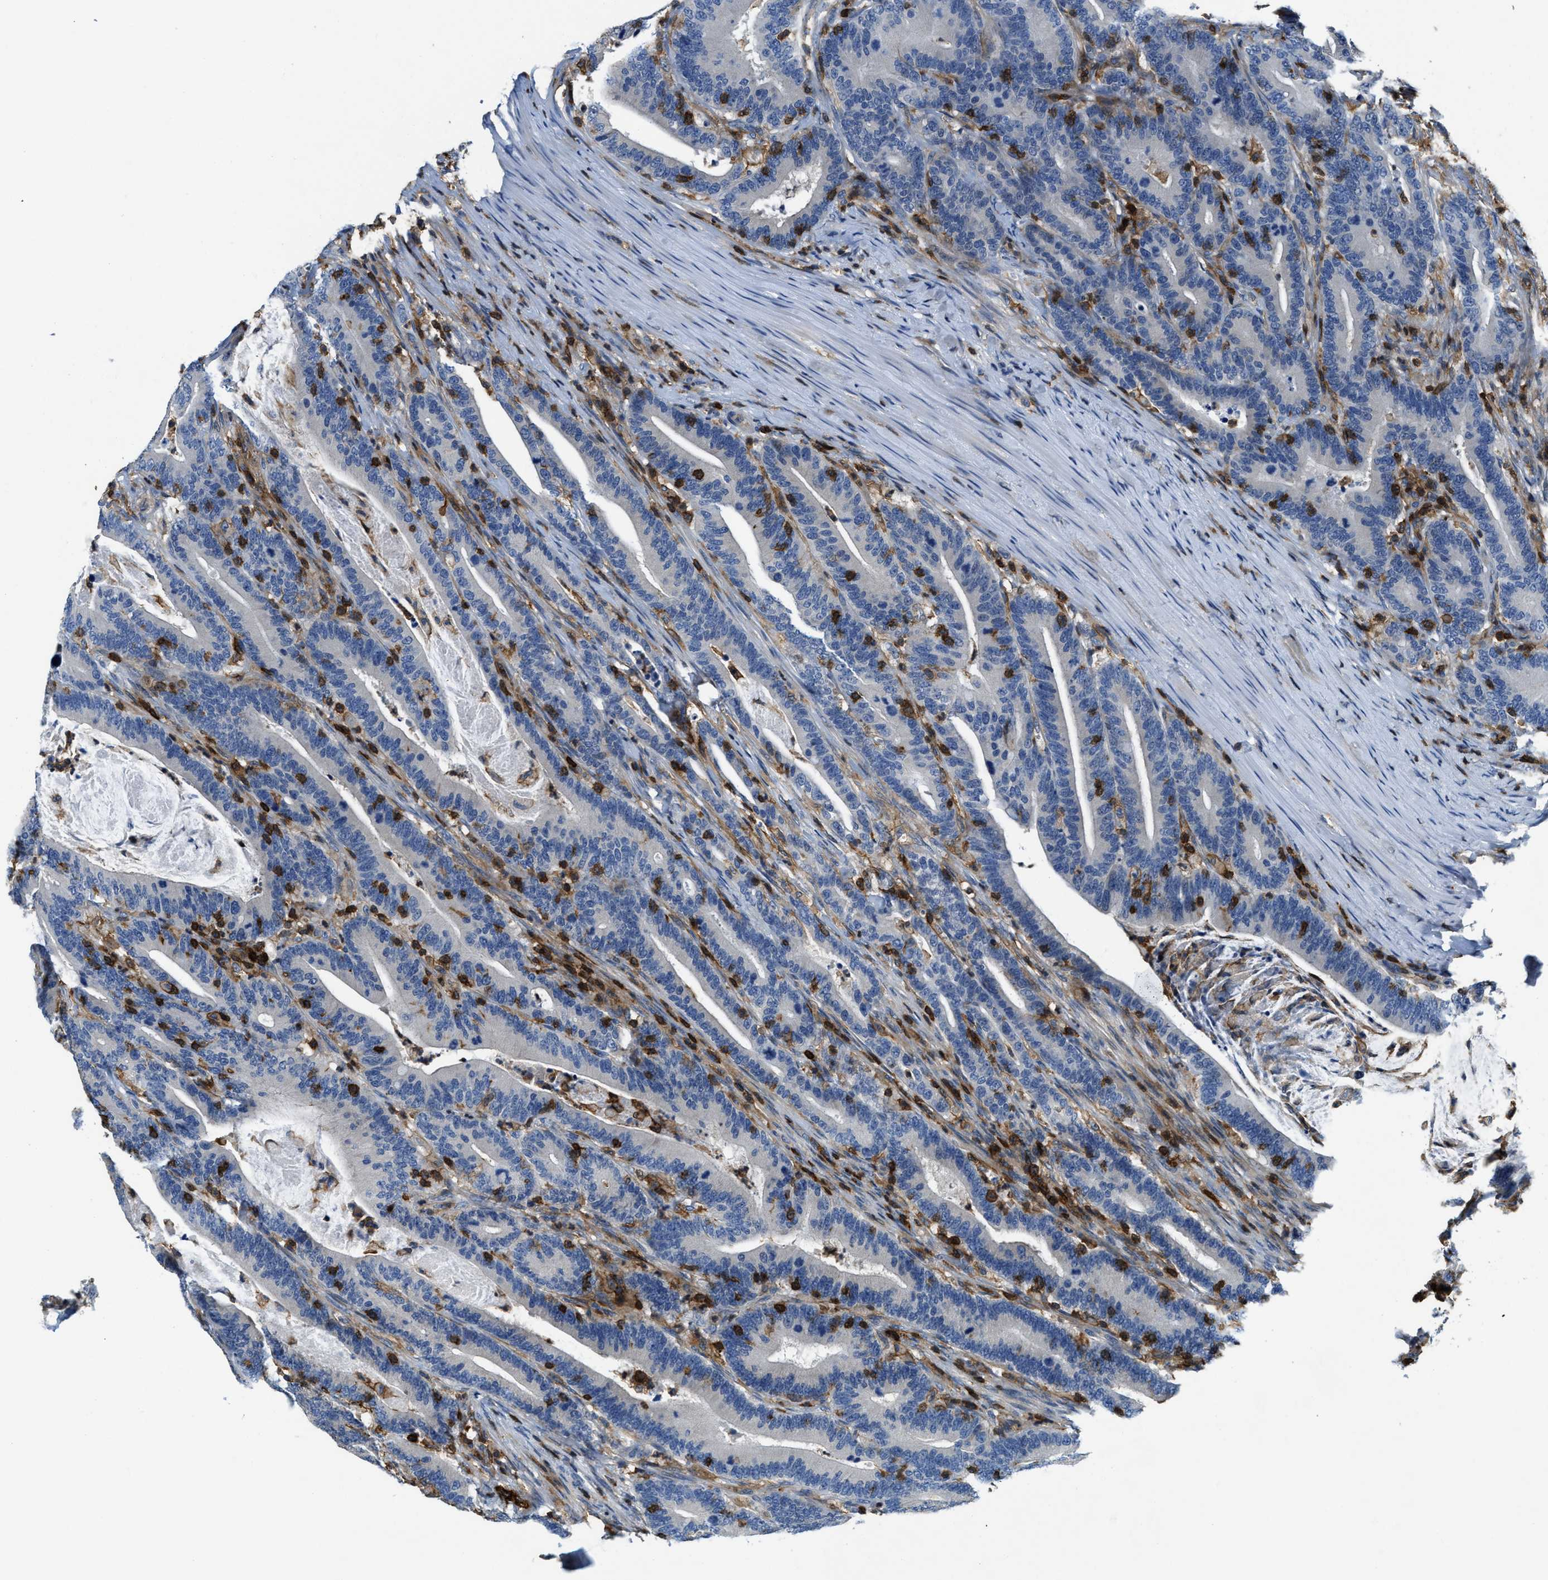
{"staining": {"intensity": "negative", "quantity": "none", "location": "none"}, "tissue": "colorectal cancer", "cell_type": "Tumor cells", "image_type": "cancer", "snomed": [{"axis": "morphology", "description": "Adenocarcinoma, NOS"}, {"axis": "topography", "description": "Colon"}], "caption": "There is no significant staining in tumor cells of colorectal cancer (adenocarcinoma).", "gene": "MYO1G", "patient": {"sex": "female", "age": 66}}